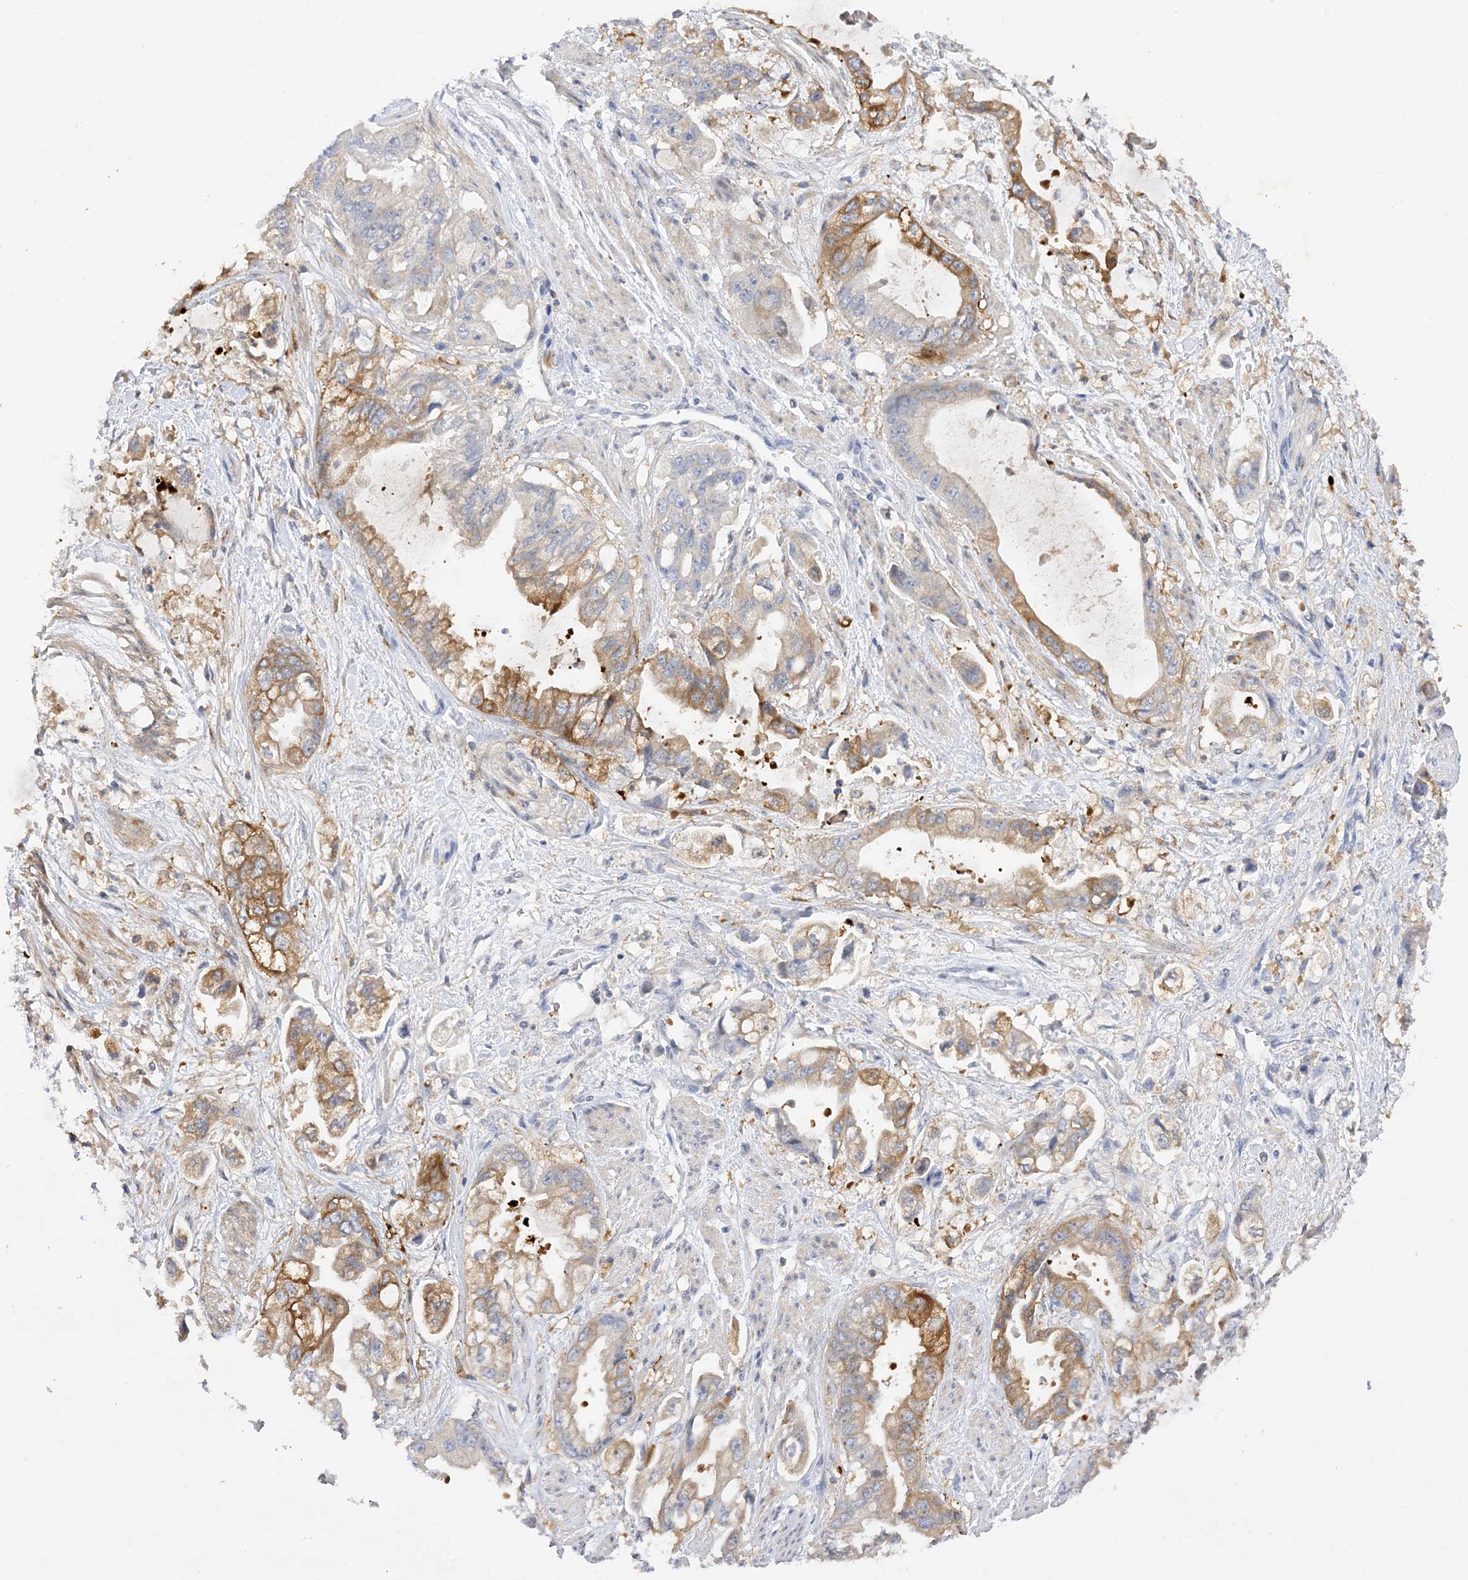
{"staining": {"intensity": "strong", "quantity": "<25%", "location": "cytoplasmic/membranous"}, "tissue": "stomach cancer", "cell_type": "Tumor cells", "image_type": "cancer", "snomed": [{"axis": "morphology", "description": "Adenocarcinoma, NOS"}, {"axis": "topography", "description": "Stomach"}], "caption": "Immunohistochemistry histopathology image of human stomach cancer (adenocarcinoma) stained for a protein (brown), which reveals medium levels of strong cytoplasmic/membranous expression in about <25% of tumor cells.", "gene": "ARV1", "patient": {"sex": "male", "age": 62}}